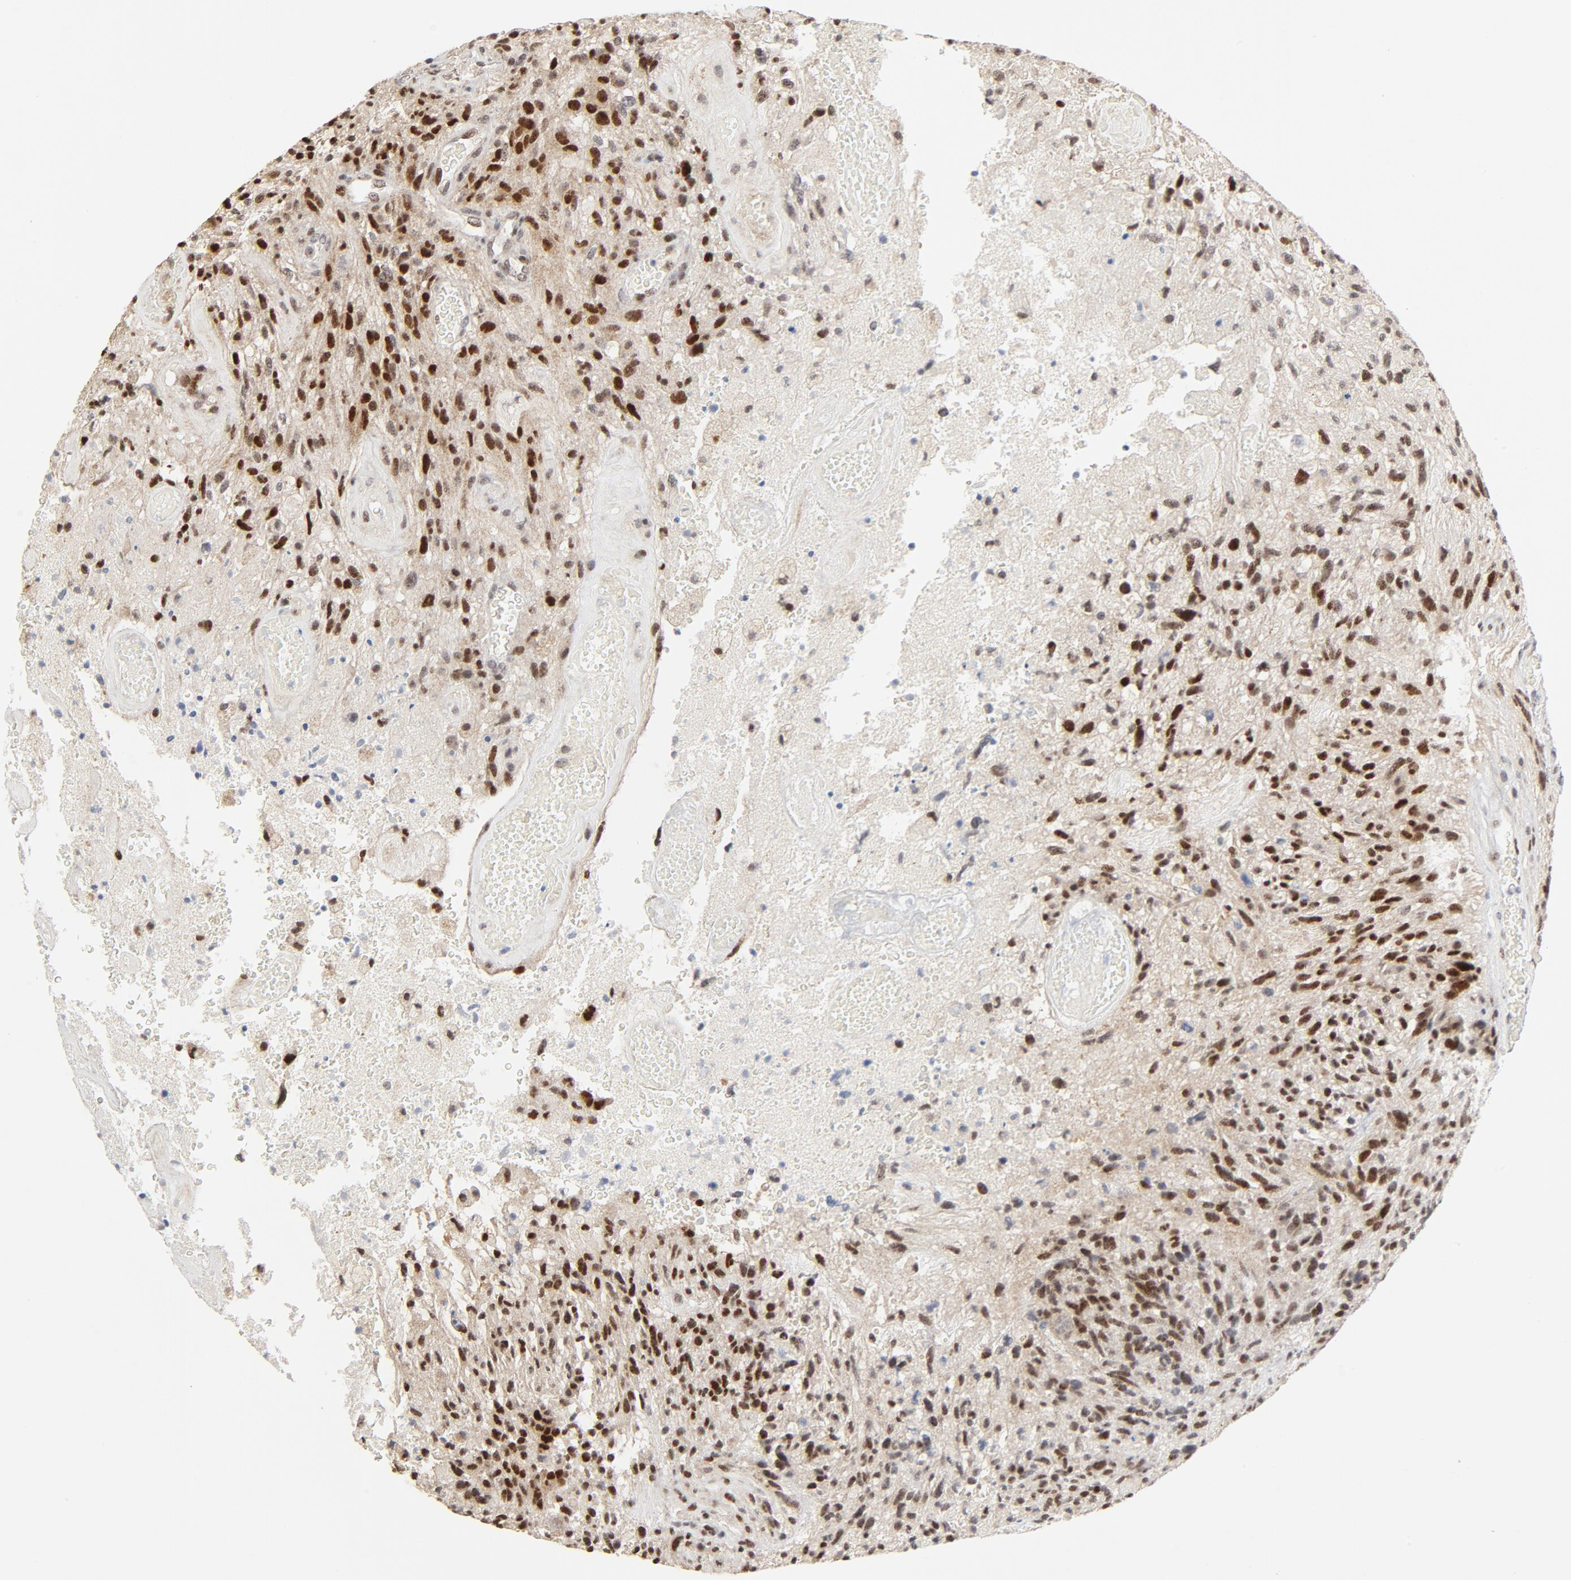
{"staining": {"intensity": "strong", "quantity": ">75%", "location": "nuclear"}, "tissue": "glioma", "cell_type": "Tumor cells", "image_type": "cancer", "snomed": [{"axis": "morphology", "description": "Normal tissue, NOS"}, {"axis": "morphology", "description": "Glioma, malignant, High grade"}, {"axis": "topography", "description": "Cerebral cortex"}], "caption": "This micrograph shows glioma stained with IHC to label a protein in brown. The nuclear of tumor cells show strong positivity for the protein. Nuclei are counter-stained blue.", "gene": "GTF2I", "patient": {"sex": "male", "age": 75}}